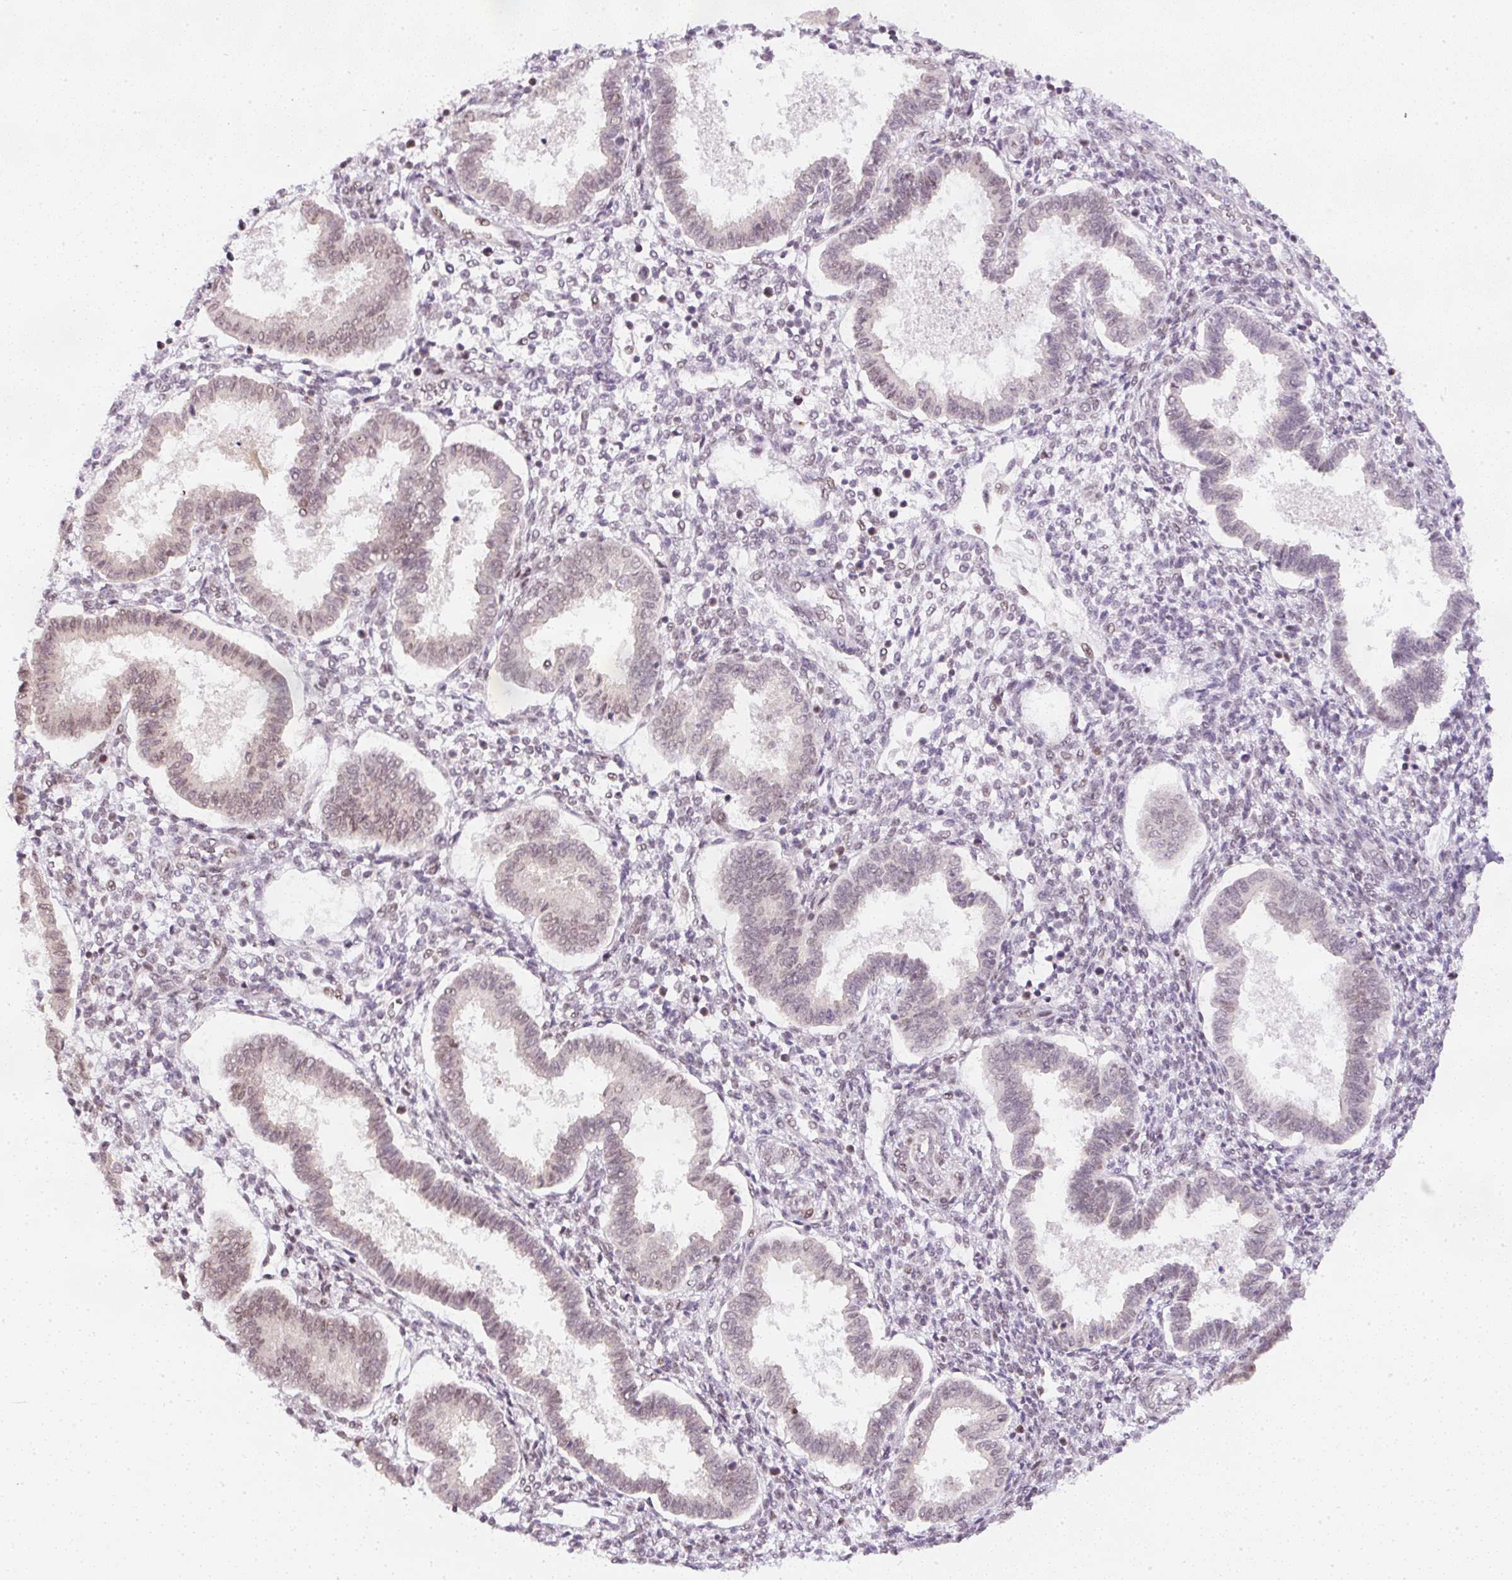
{"staining": {"intensity": "negative", "quantity": "none", "location": "none"}, "tissue": "endometrium", "cell_type": "Cells in endometrial stroma", "image_type": "normal", "snomed": [{"axis": "morphology", "description": "Normal tissue, NOS"}, {"axis": "topography", "description": "Endometrium"}], "caption": "DAB (3,3'-diaminobenzidine) immunohistochemical staining of benign human endometrium exhibits no significant staining in cells in endometrial stroma.", "gene": "DPPA4", "patient": {"sex": "female", "age": 24}}